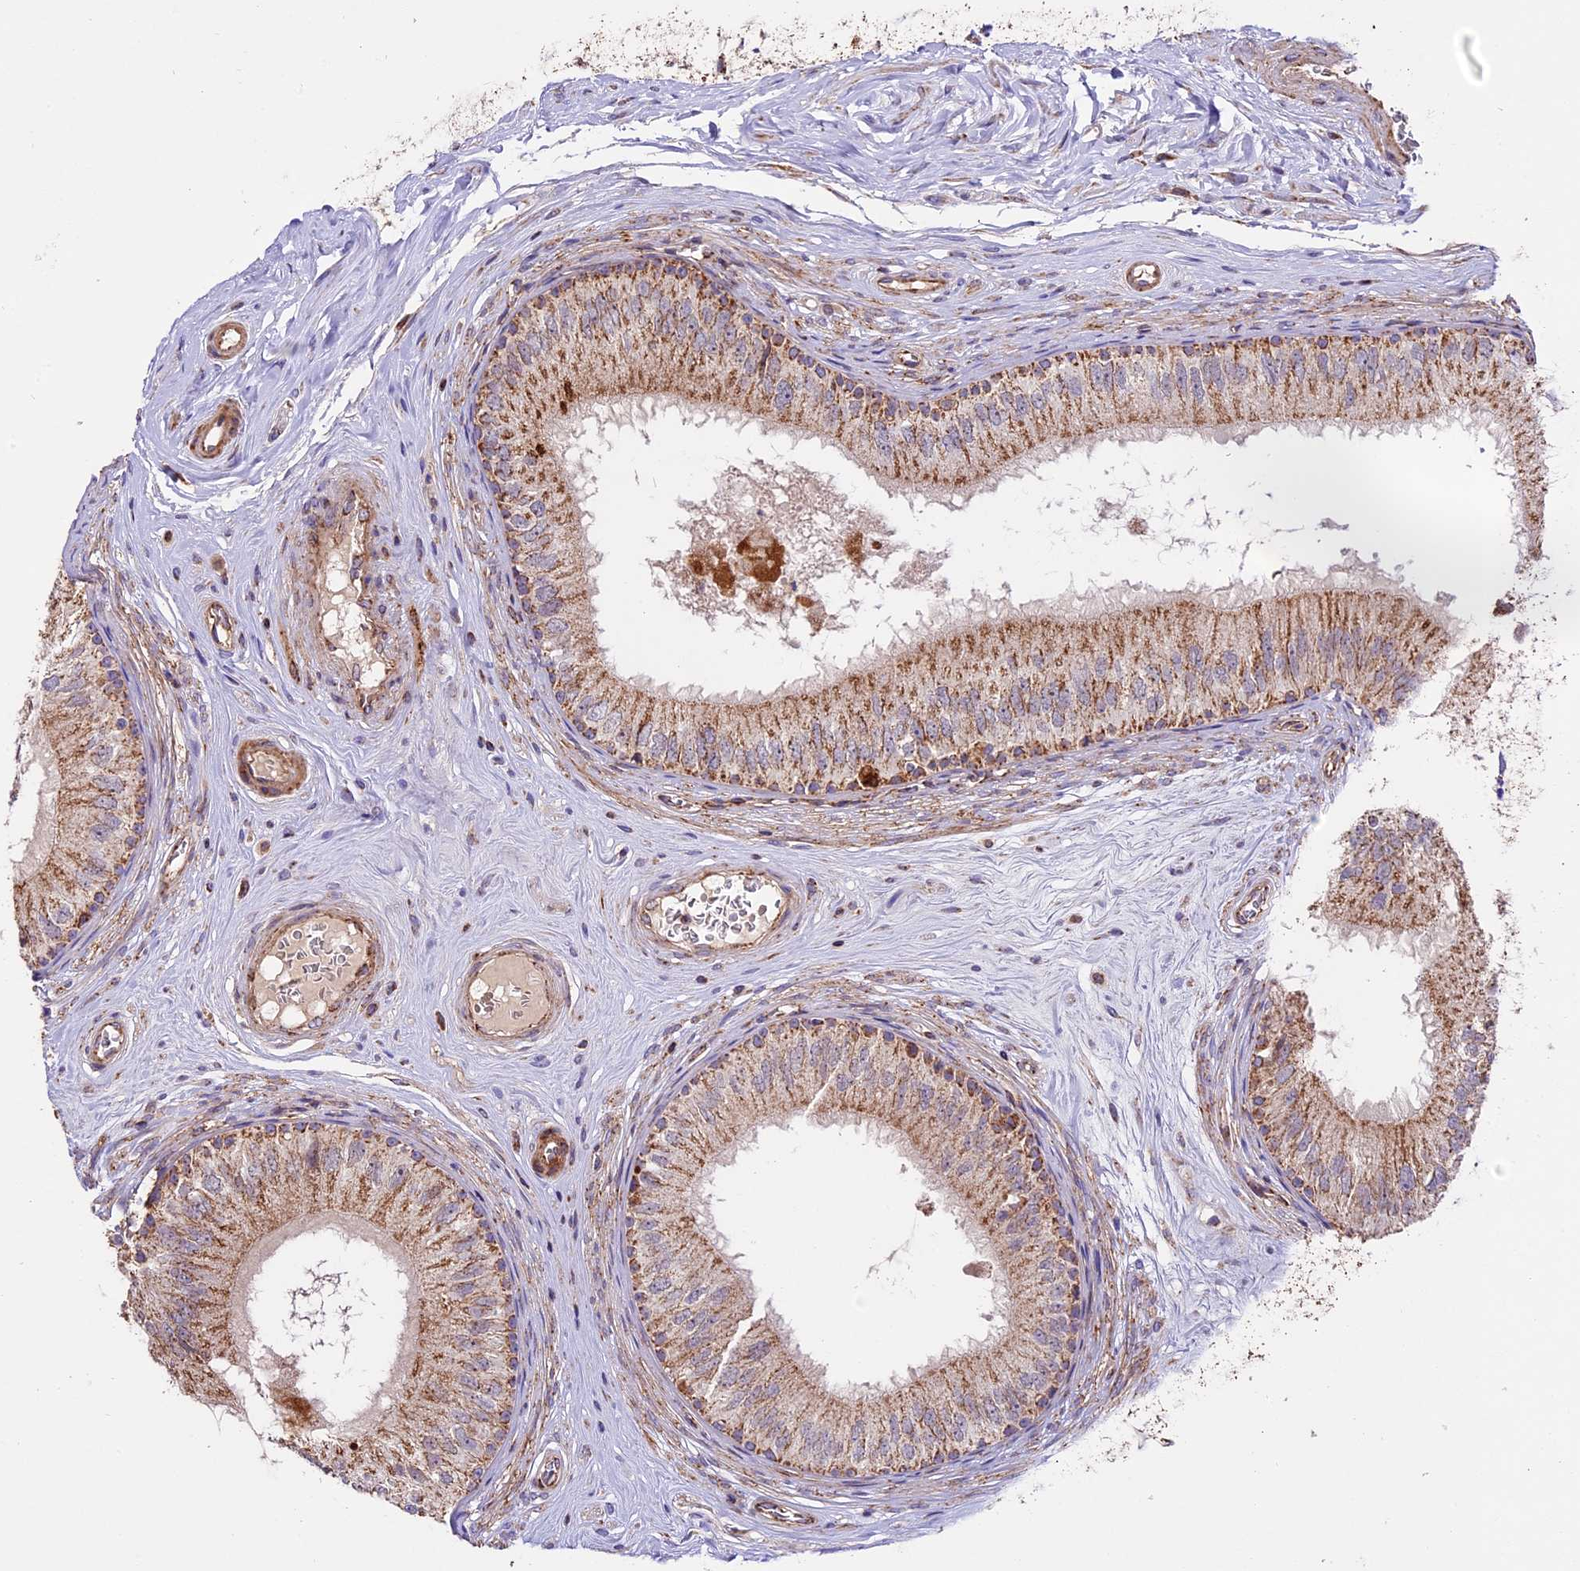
{"staining": {"intensity": "moderate", "quantity": ">75%", "location": "cytoplasmic/membranous"}, "tissue": "epididymis", "cell_type": "Glandular cells", "image_type": "normal", "snomed": [{"axis": "morphology", "description": "Normal tissue, NOS"}, {"axis": "topography", "description": "Epididymis"}], "caption": "Epididymis stained for a protein shows moderate cytoplasmic/membranous positivity in glandular cells. The protein is stained brown, and the nuclei are stained in blue (DAB IHC with brightfield microscopy, high magnification).", "gene": "NDUFA8", "patient": {"sex": "male", "age": 33}}